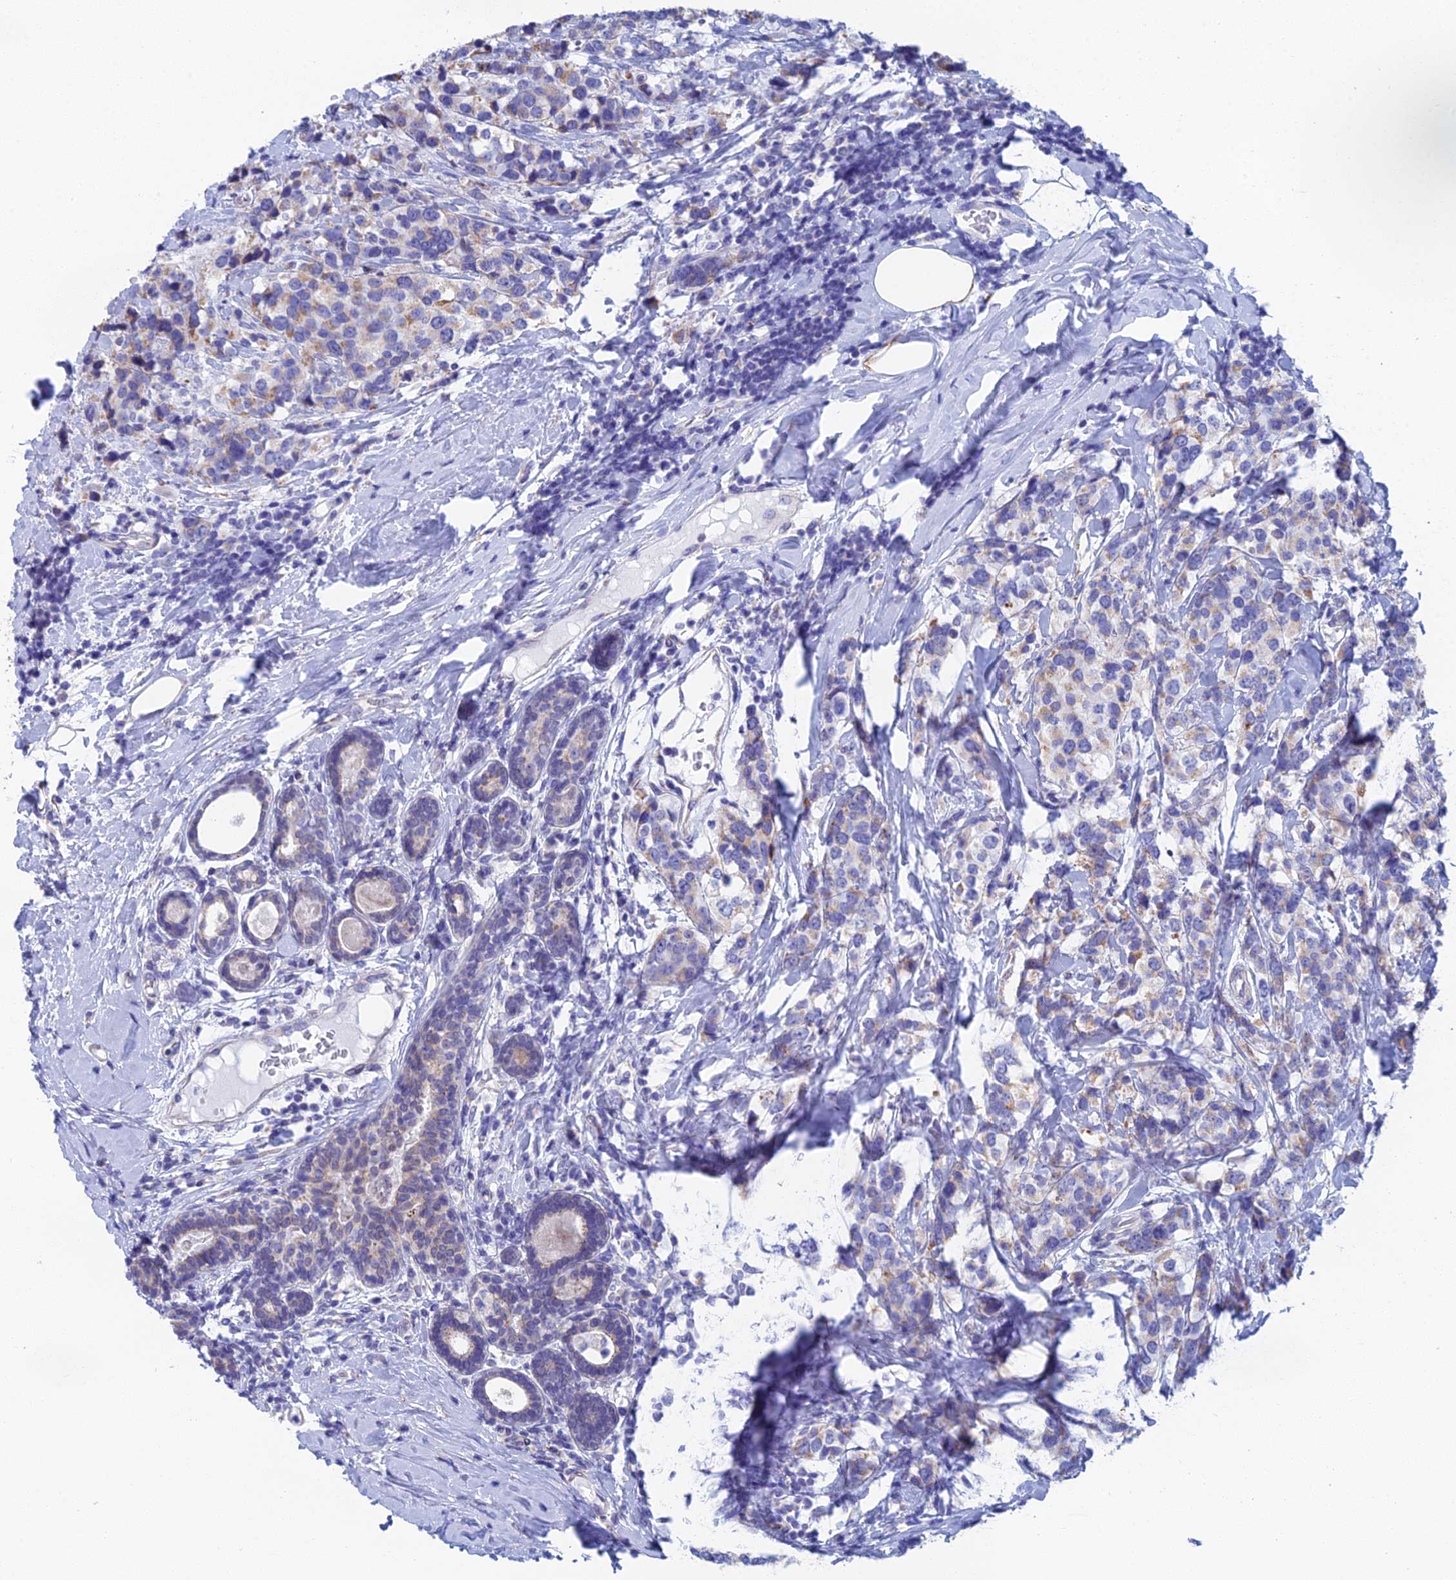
{"staining": {"intensity": "moderate", "quantity": "<25%", "location": "cytoplasmic/membranous"}, "tissue": "breast cancer", "cell_type": "Tumor cells", "image_type": "cancer", "snomed": [{"axis": "morphology", "description": "Lobular carcinoma"}, {"axis": "topography", "description": "Breast"}], "caption": "Human breast lobular carcinoma stained for a protein (brown) displays moderate cytoplasmic/membranous positive expression in about <25% of tumor cells.", "gene": "CFAP210", "patient": {"sex": "female", "age": 59}}